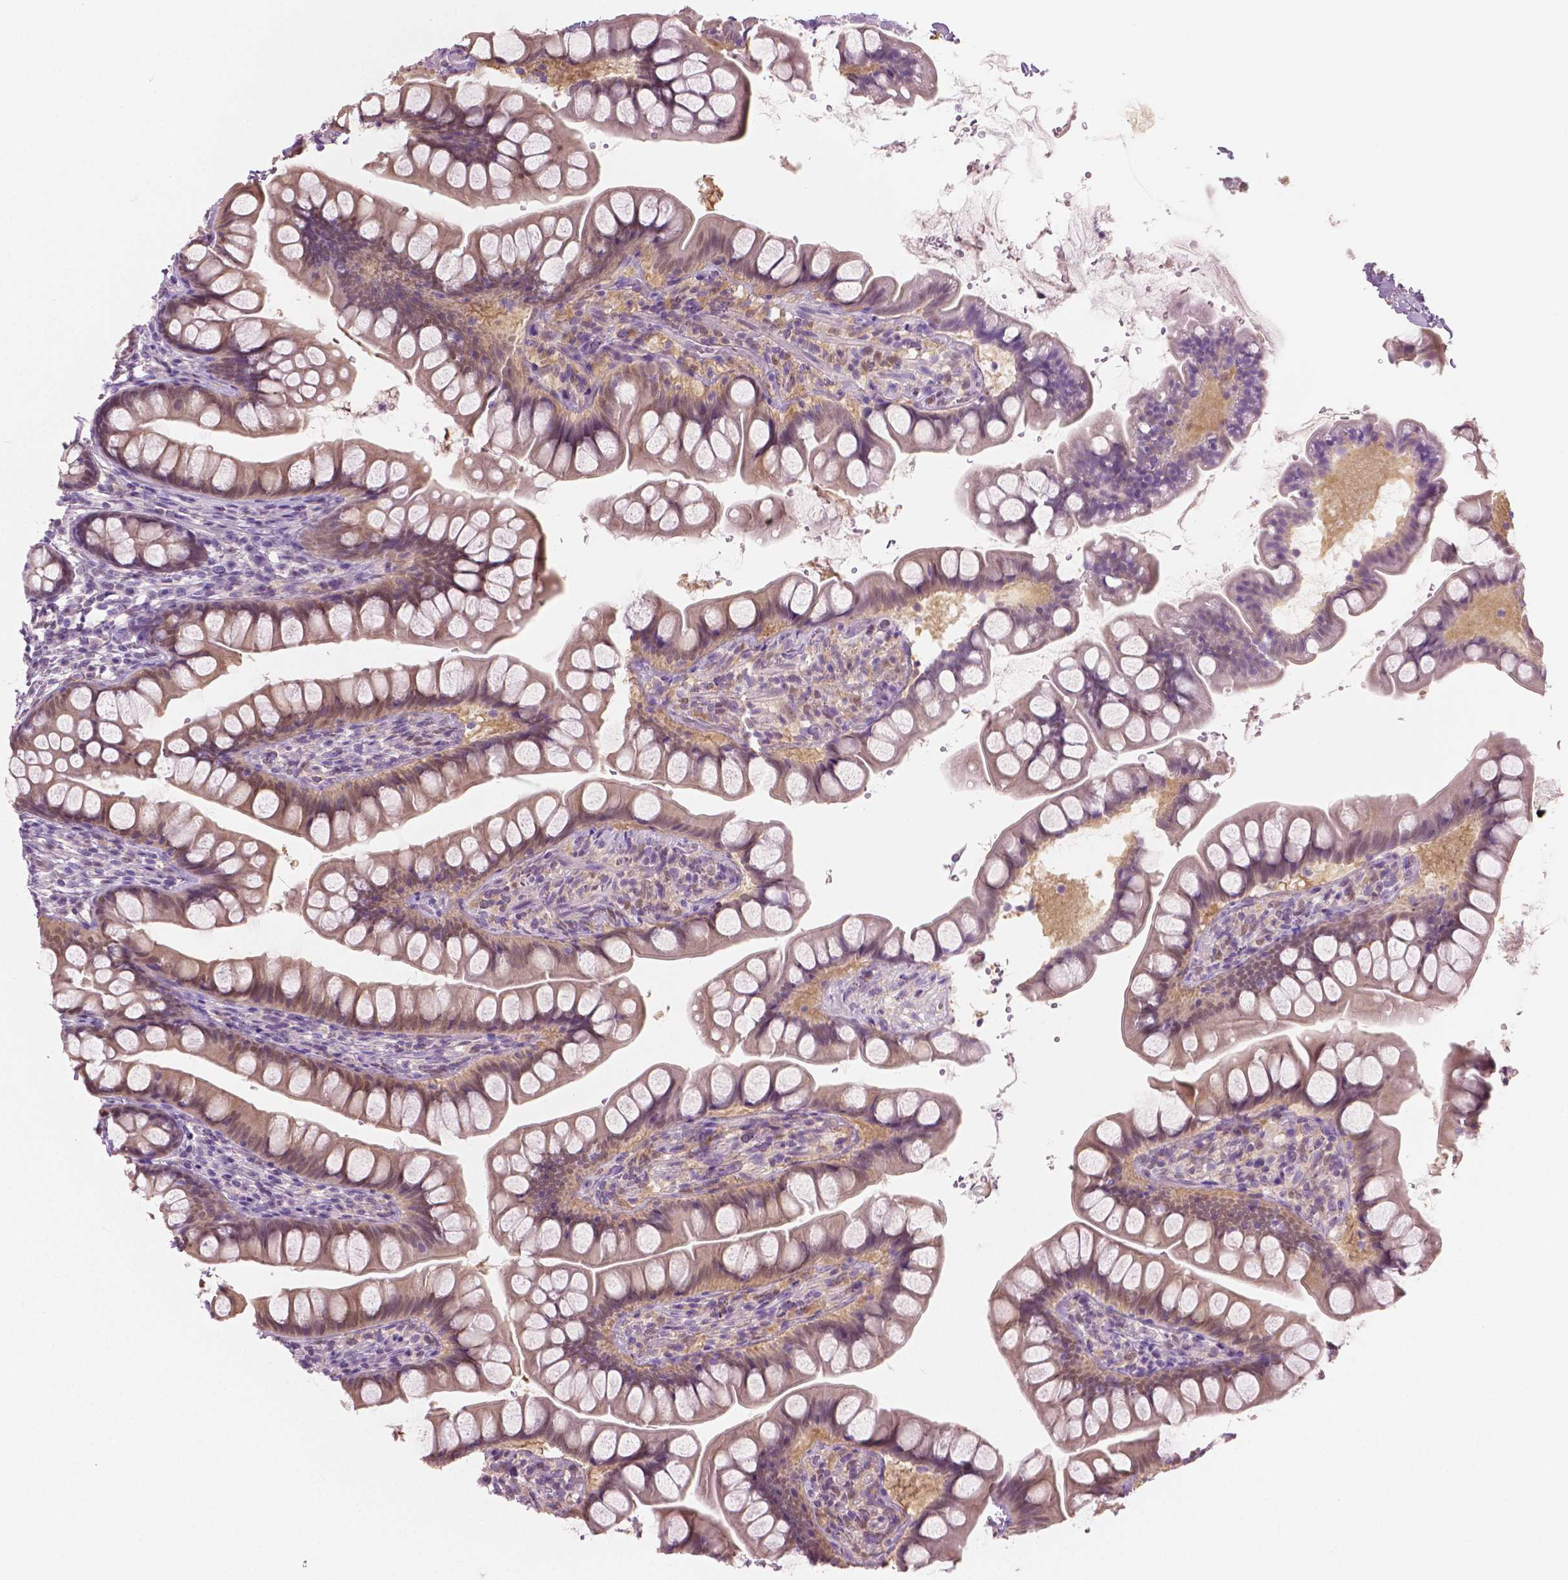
{"staining": {"intensity": "weak", "quantity": "25%-75%", "location": "cytoplasmic/membranous,nuclear"}, "tissue": "small intestine", "cell_type": "Glandular cells", "image_type": "normal", "snomed": [{"axis": "morphology", "description": "Normal tissue, NOS"}, {"axis": "topography", "description": "Small intestine"}], "caption": "Protein expression analysis of unremarkable small intestine exhibits weak cytoplasmic/membranous,nuclear staining in approximately 25%-75% of glandular cells.", "gene": "GALM", "patient": {"sex": "male", "age": 70}}